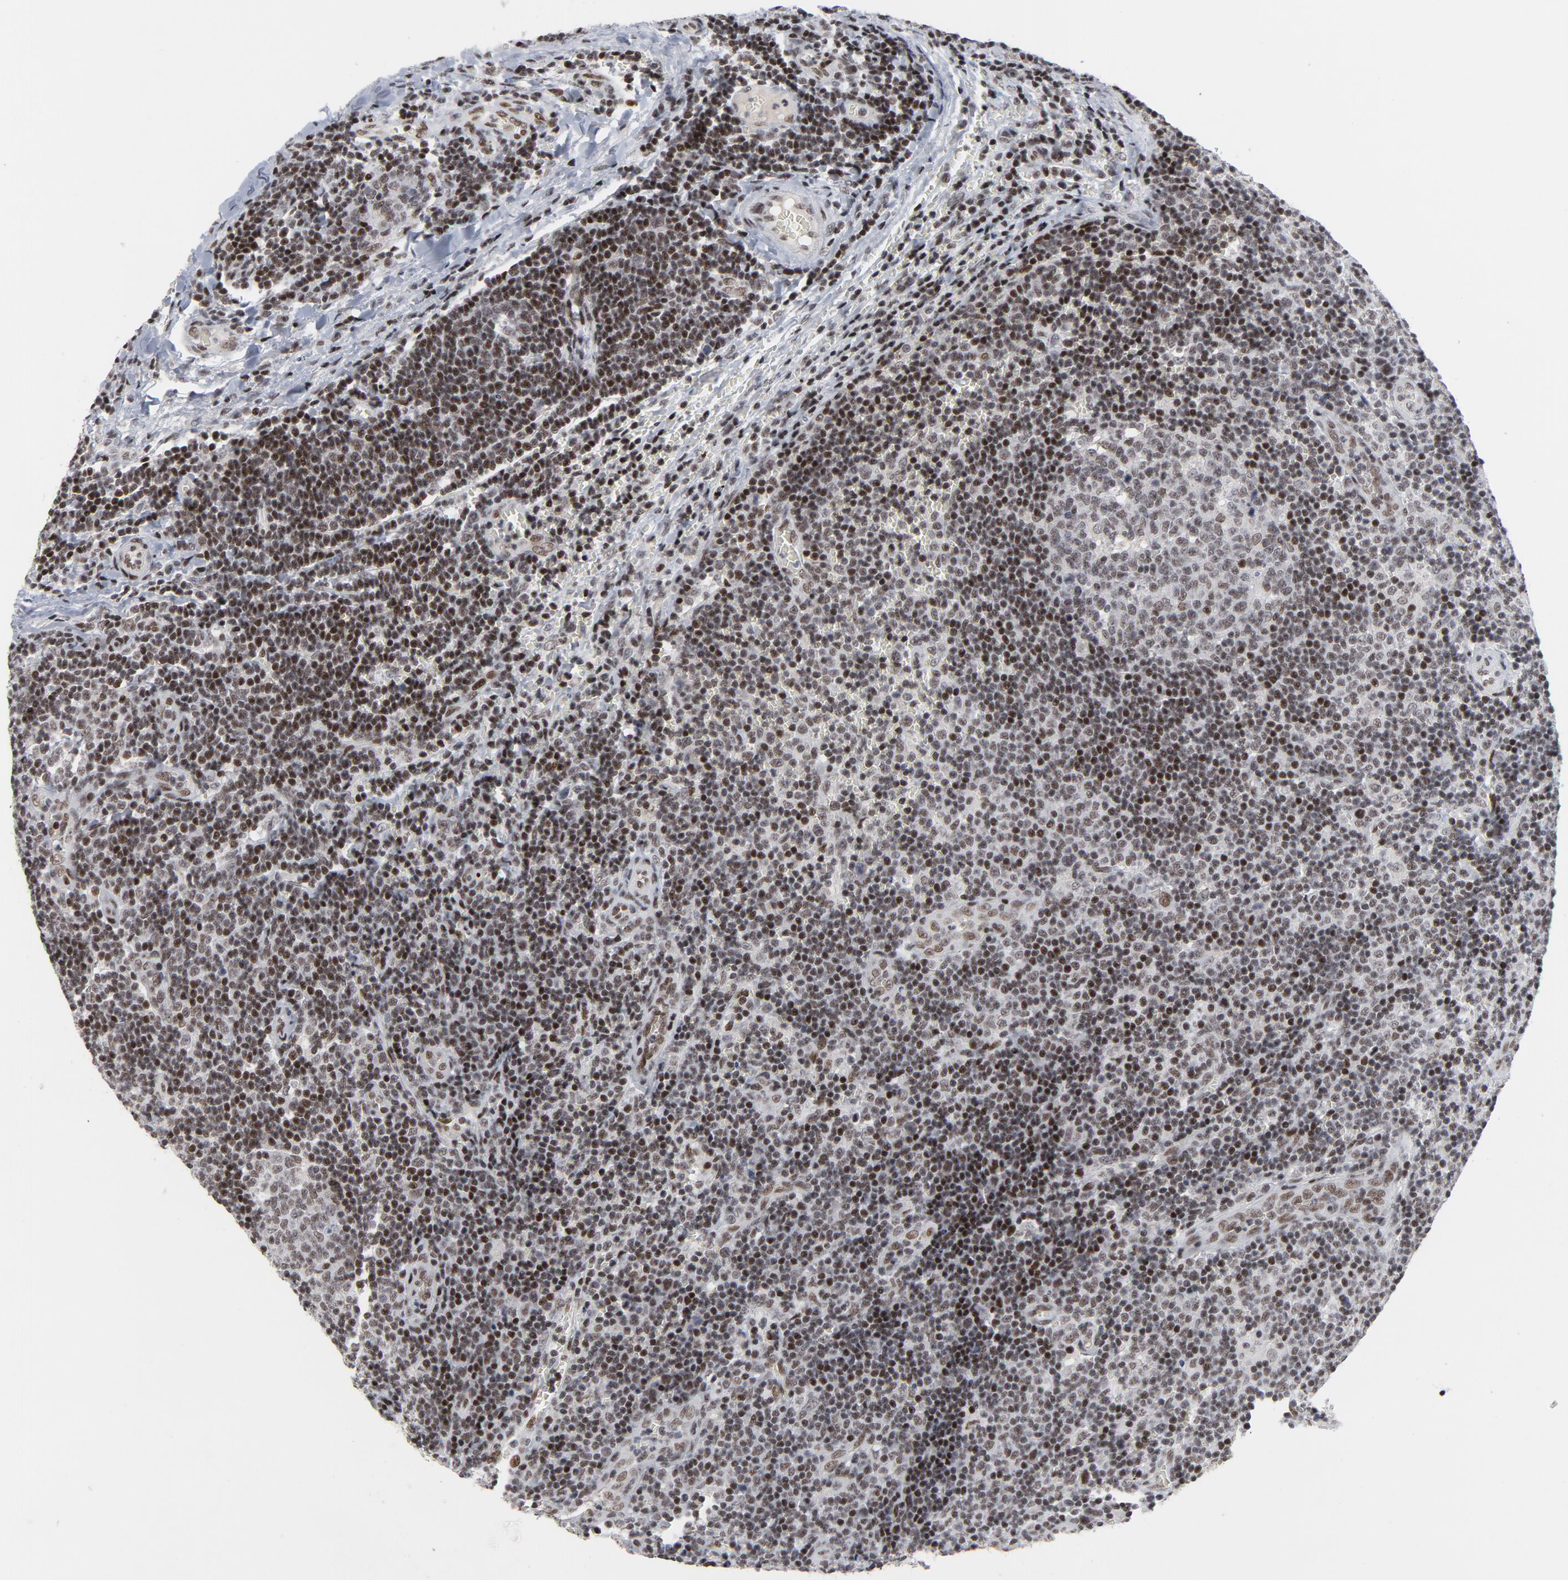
{"staining": {"intensity": "weak", "quantity": ">75%", "location": "nuclear"}, "tissue": "lymph node", "cell_type": "Germinal center cells", "image_type": "normal", "snomed": [{"axis": "morphology", "description": "Normal tissue, NOS"}, {"axis": "topography", "description": "Lymph node"}, {"axis": "topography", "description": "Salivary gland"}], "caption": "The photomicrograph exhibits immunohistochemical staining of benign lymph node. There is weak nuclear positivity is identified in approximately >75% of germinal center cells. (DAB IHC with brightfield microscopy, high magnification).", "gene": "GABPA", "patient": {"sex": "male", "age": 8}}